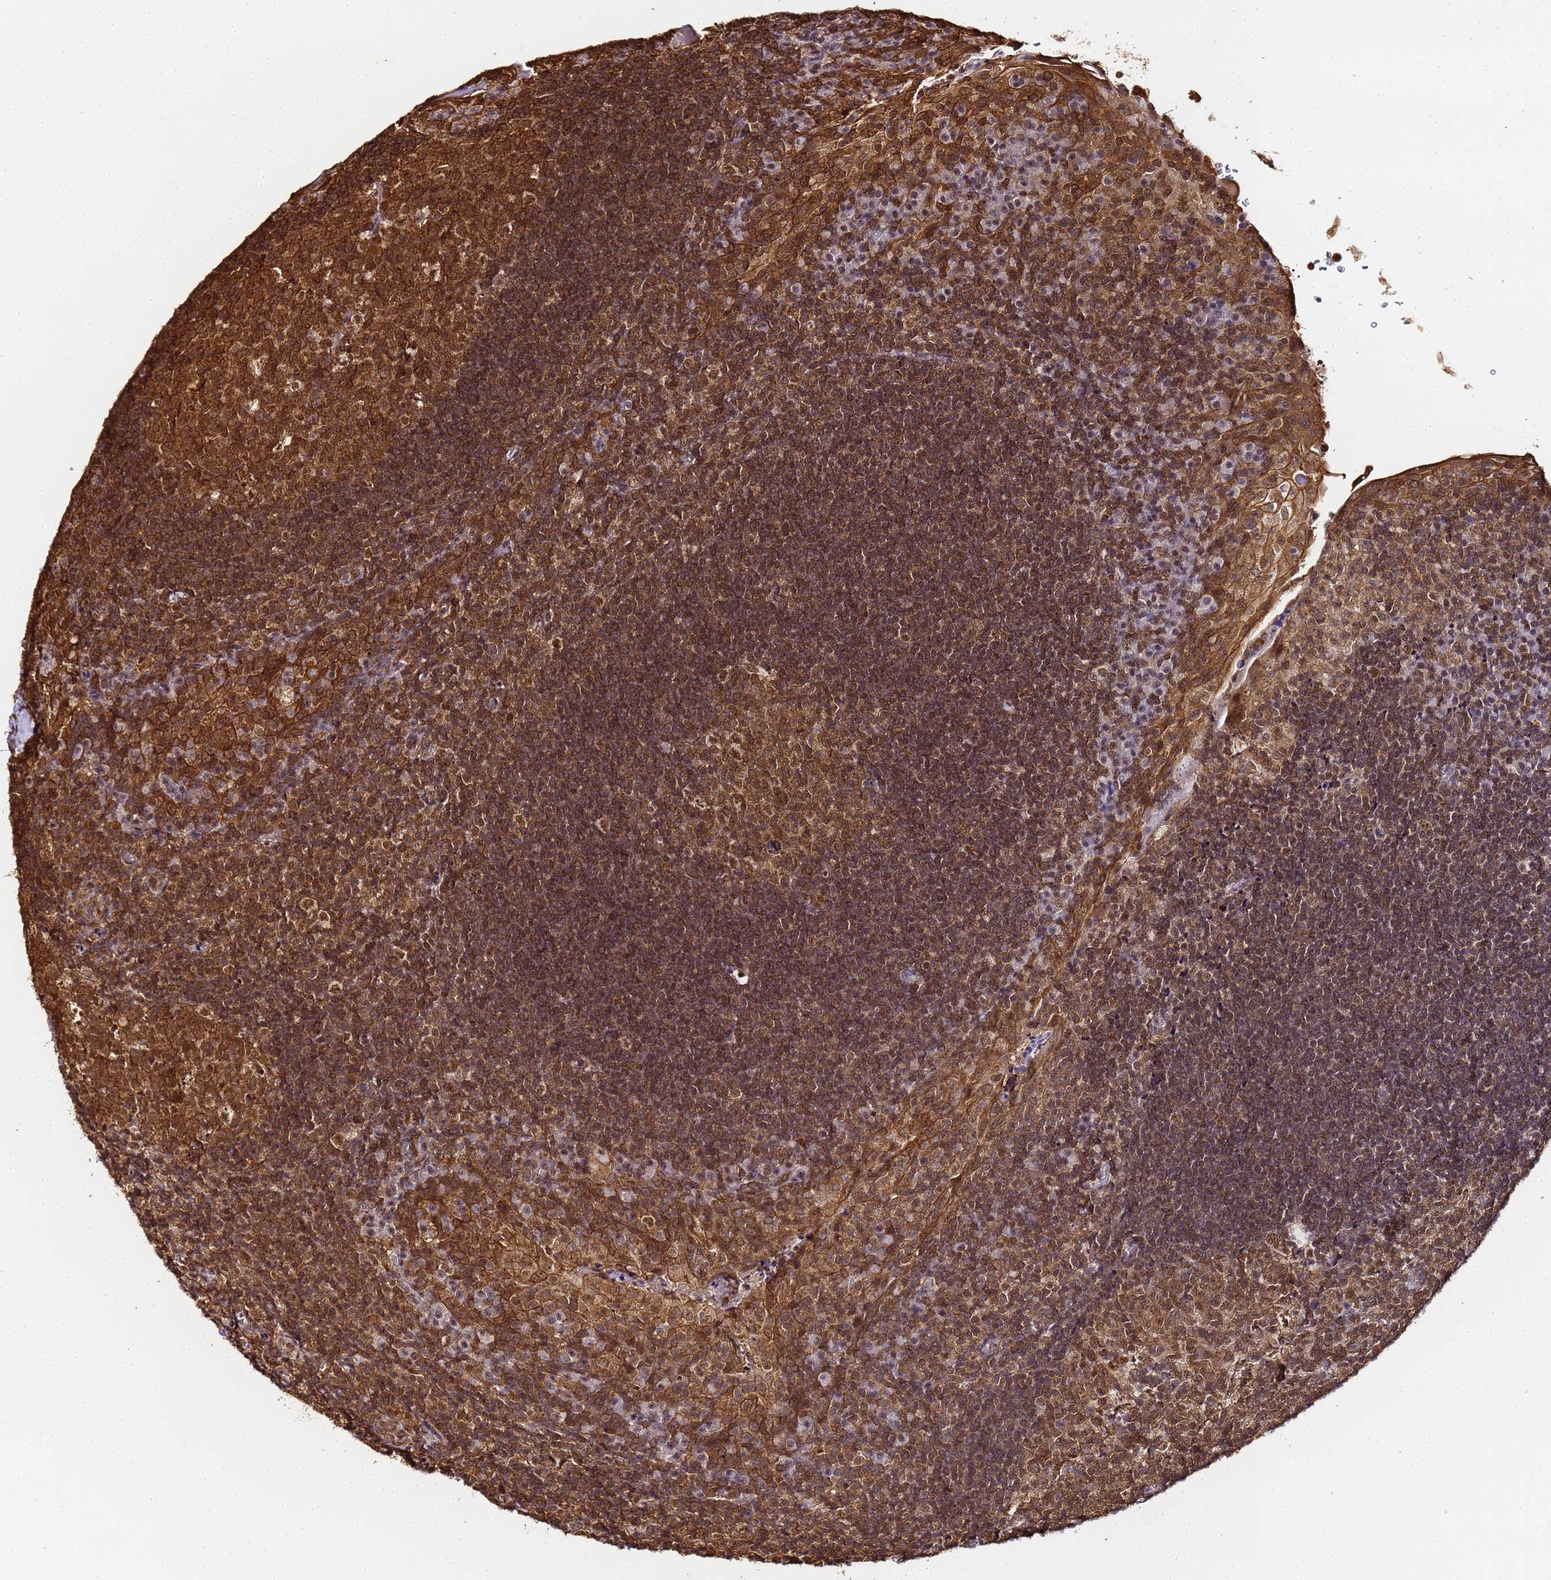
{"staining": {"intensity": "strong", "quantity": ">75%", "location": "cytoplasmic/membranous"}, "tissue": "tonsil", "cell_type": "Germinal center cells", "image_type": "normal", "snomed": [{"axis": "morphology", "description": "Normal tissue, NOS"}, {"axis": "topography", "description": "Tonsil"}], "caption": "Immunohistochemistry (IHC) micrograph of normal tonsil stained for a protein (brown), which reveals high levels of strong cytoplasmic/membranous expression in about >75% of germinal center cells.", "gene": "PPP4C", "patient": {"sex": "male", "age": 17}}